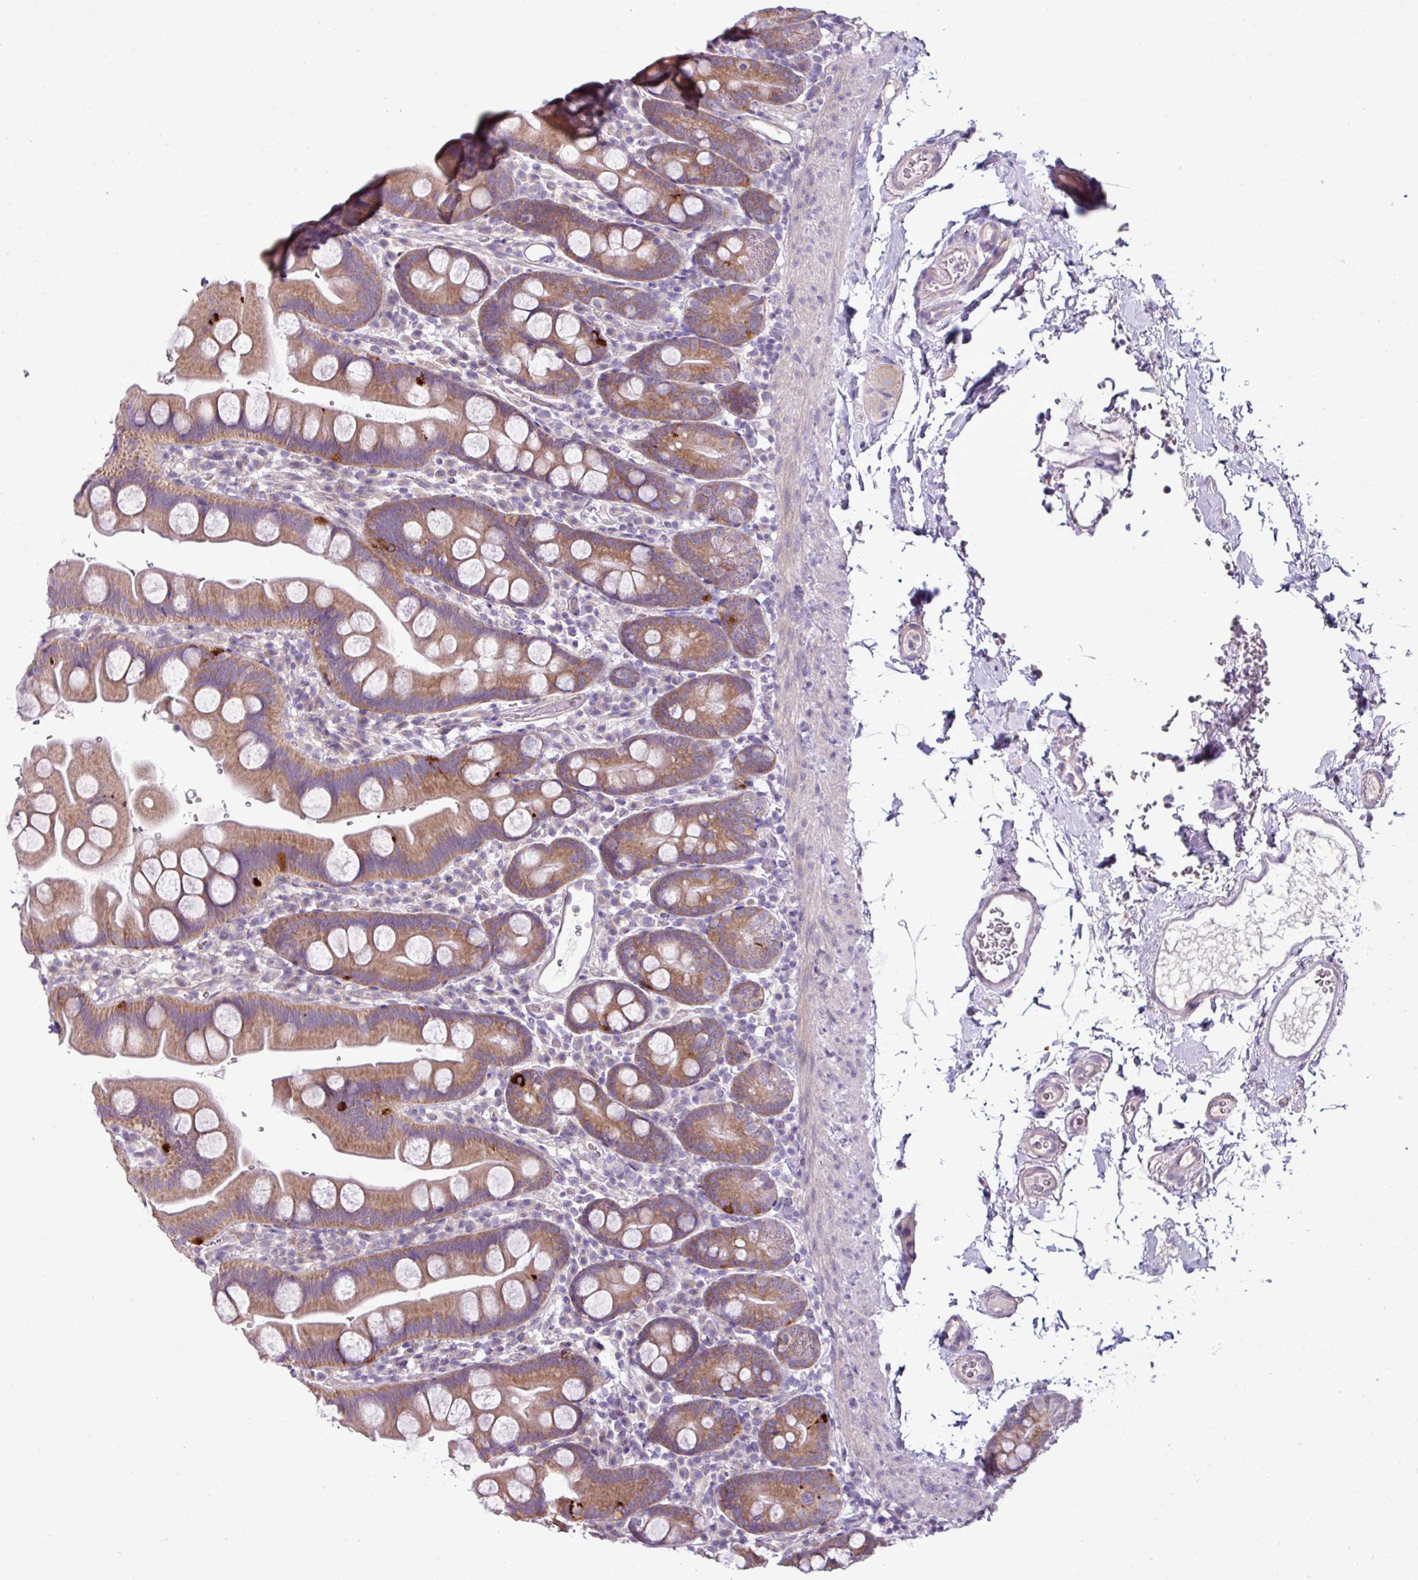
{"staining": {"intensity": "moderate", "quantity": ">75%", "location": "cytoplasmic/membranous"}, "tissue": "small intestine", "cell_type": "Glandular cells", "image_type": "normal", "snomed": [{"axis": "morphology", "description": "Normal tissue, NOS"}, {"axis": "topography", "description": "Small intestine"}], "caption": "High-power microscopy captured an immunohistochemistry (IHC) micrograph of normal small intestine, revealing moderate cytoplasmic/membranous positivity in about >75% of glandular cells.", "gene": "AGAP4", "patient": {"sex": "female", "age": 68}}